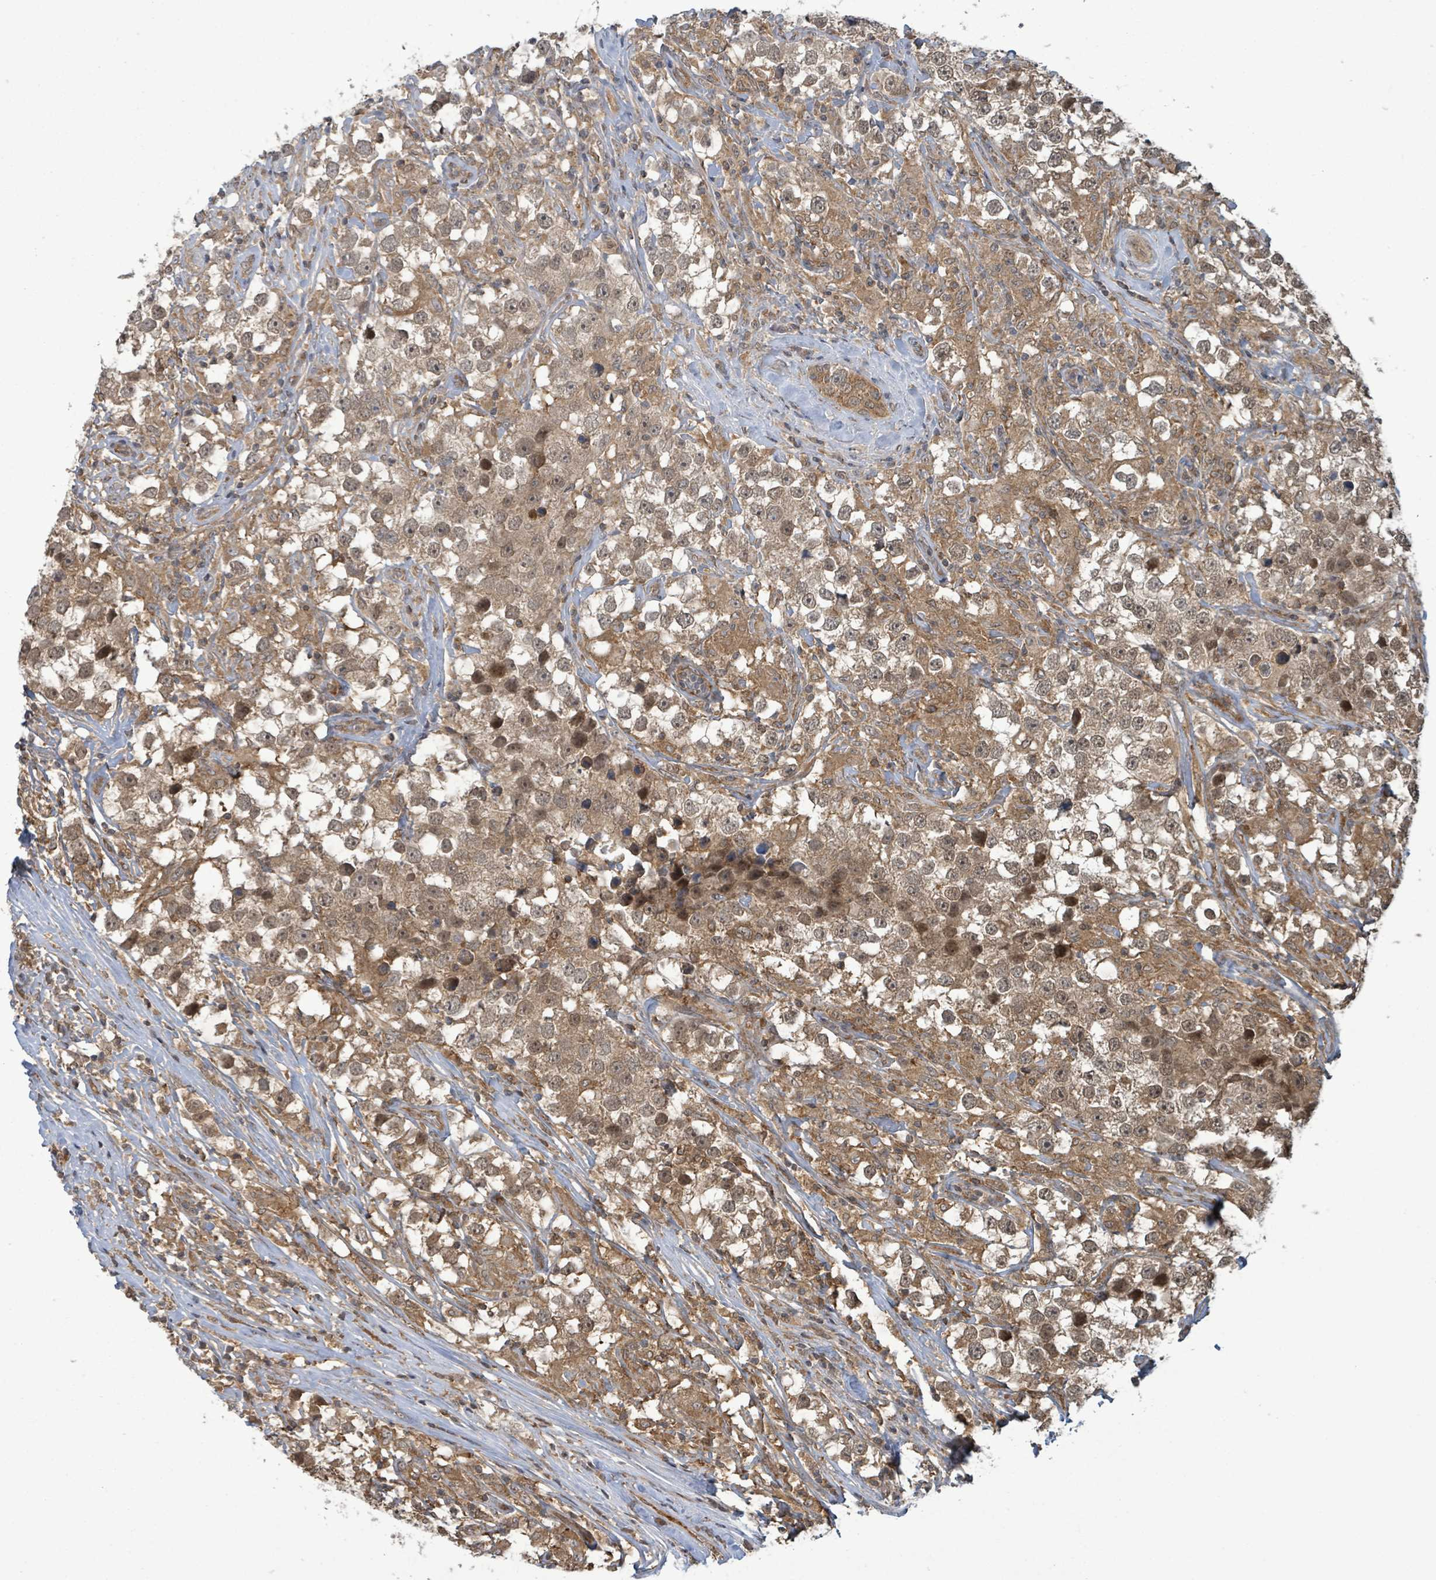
{"staining": {"intensity": "moderate", "quantity": ">75%", "location": "cytoplasmic/membranous,nuclear"}, "tissue": "testis cancer", "cell_type": "Tumor cells", "image_type": "cancer", "snomed": [{"axis": "morphology", "description": "Seminoma, NOS"}, {"axis": "topography", "description": "Testis"}], "caption": "IHC histopathology image of human seminoma (testis) stained for a protein (brown), which exhibits medium levels of moderate cytoplasmic/membranous and nuclear positivity in about >75% of tumor cells.", "gene": "KLC1", "patient": {"sex": "male", "age": 46}}